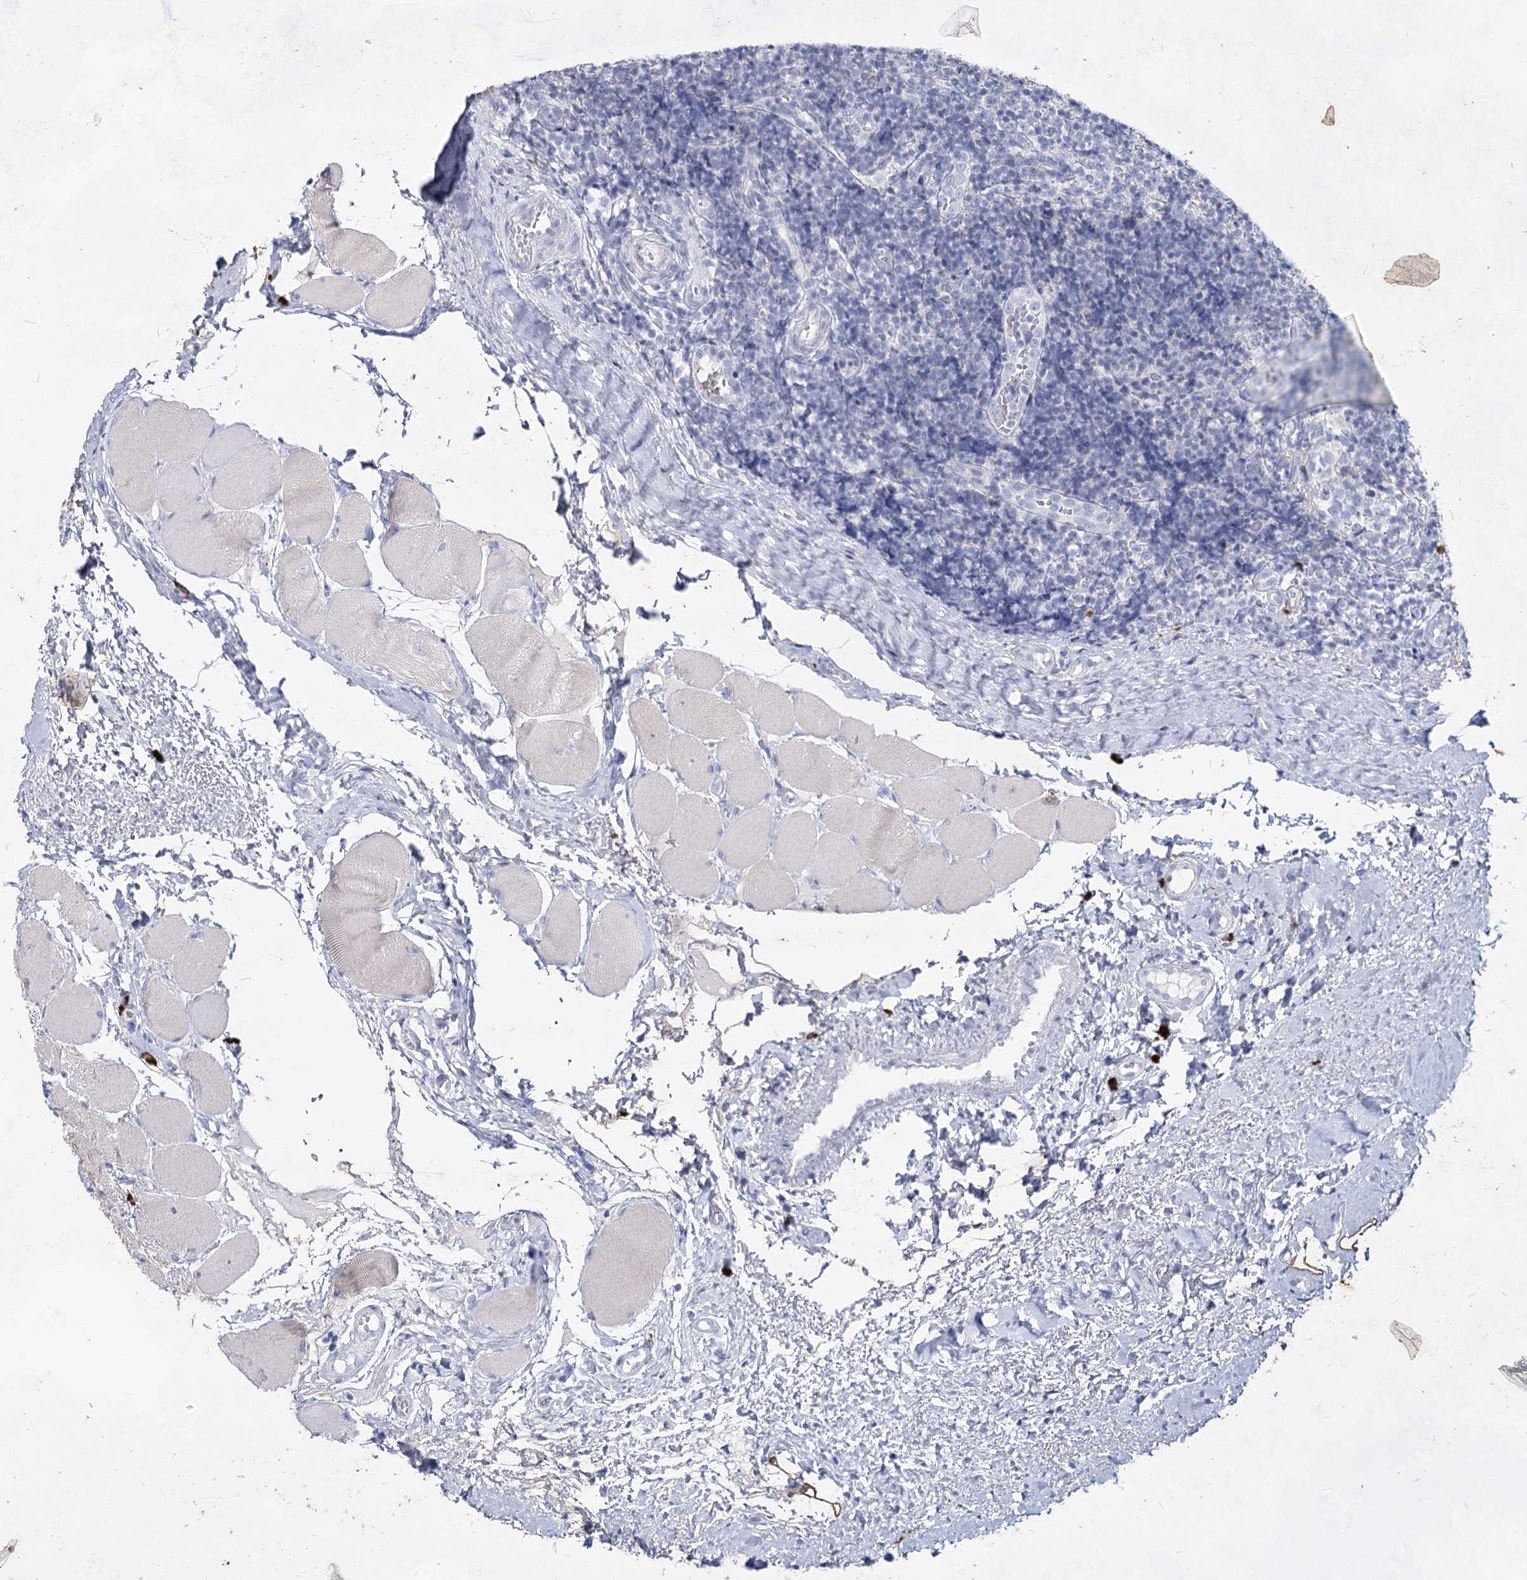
{"staining": {"intensity": "negative", "quantity": "none", "location": "none"}, "tissue": "tonsil", "cell_type": "Germinal center cells", "image_type": "normal", "snomed": [{"axis": "morphology", "description": "Normal tissue, NOS"}, {"axis": "topography", "description": "Tonsil"}], "caption": "An IHC image of benign tonsil is shown. There is no staining in germinal center cells of tonsil. (Brightfield microscopy of DAB immunohistochemistry at high magnification).", "gene": "CCDC73", "patient": {"sex": "female", "age": 19}}